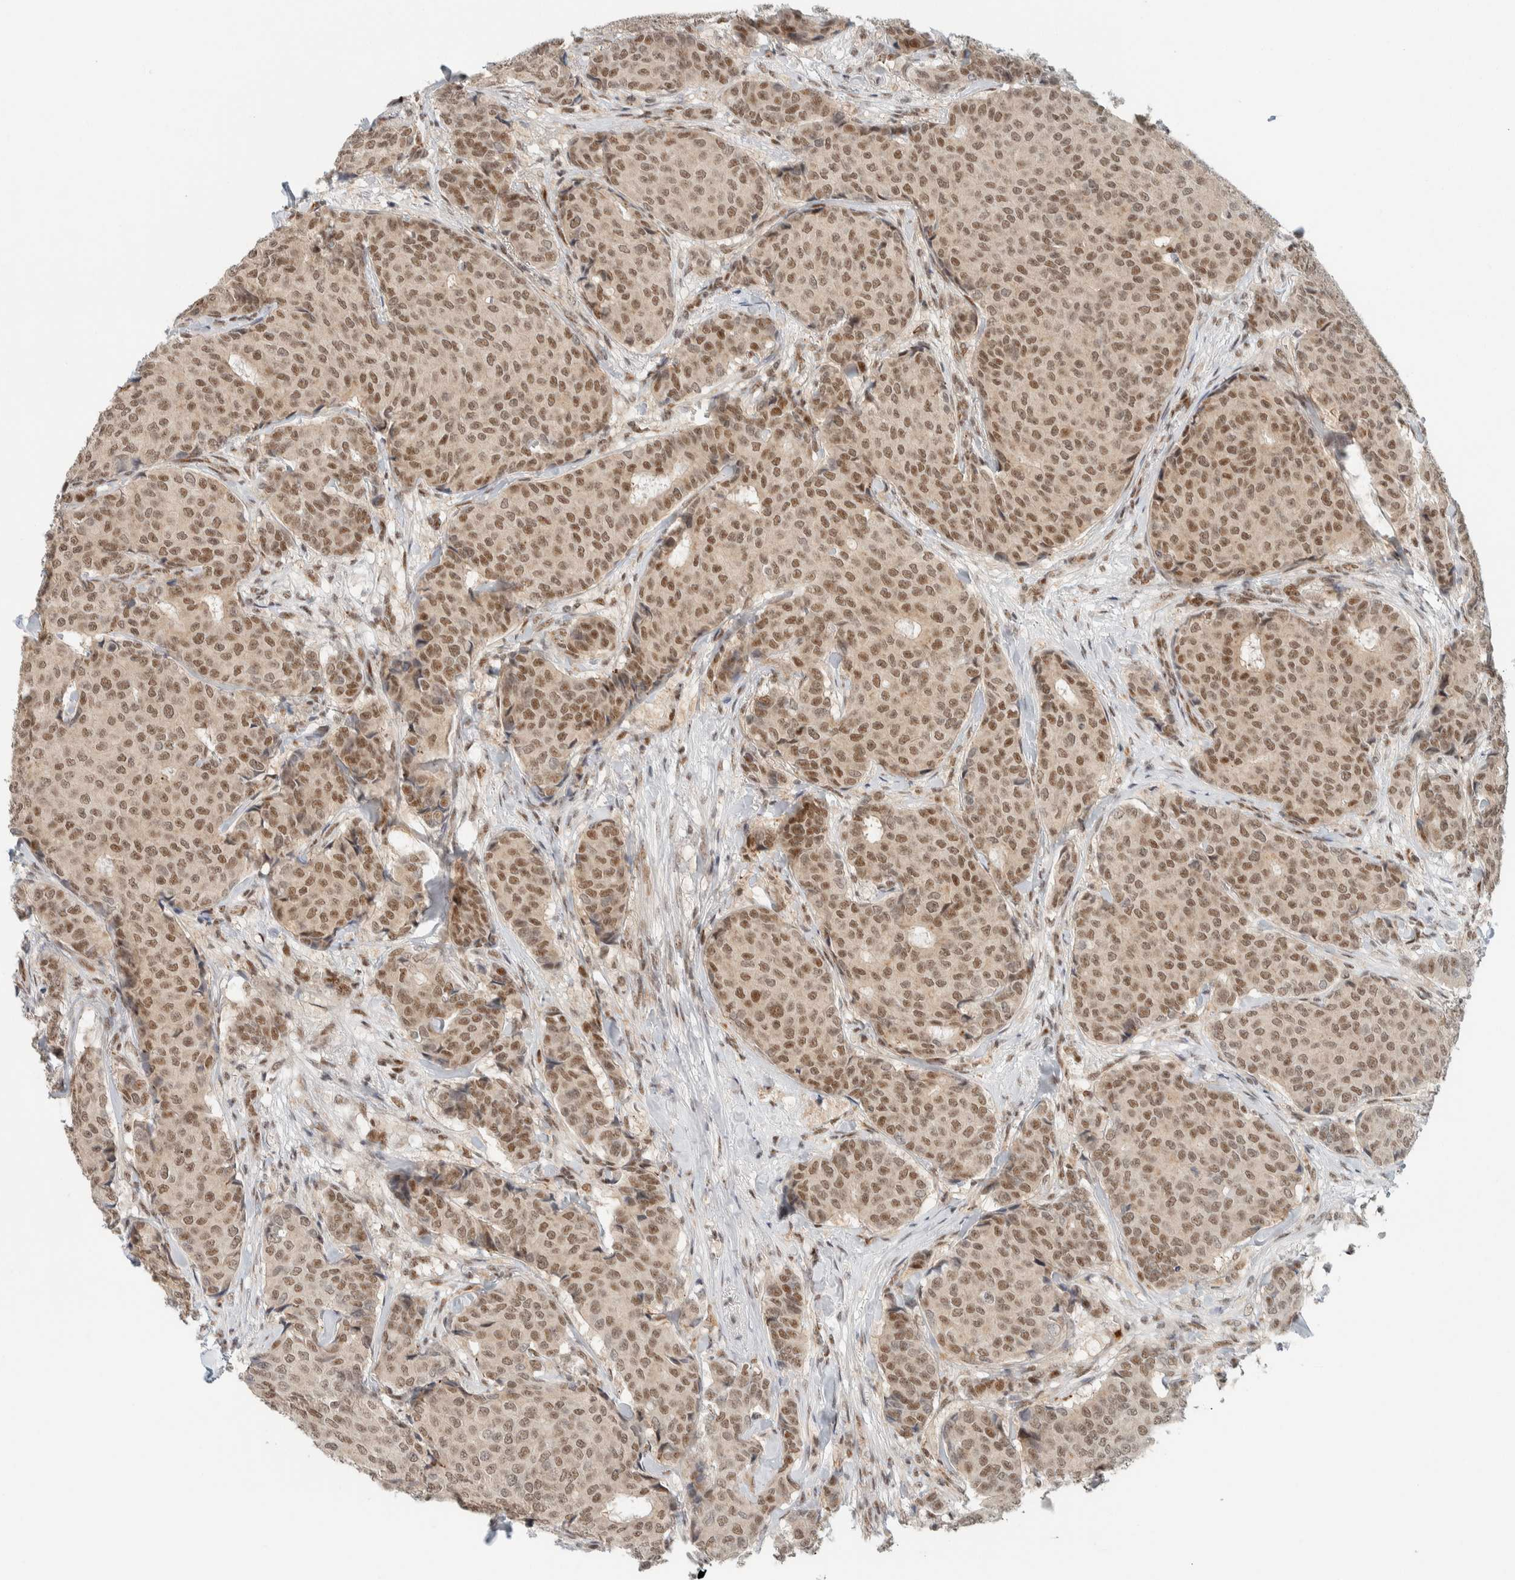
{"staining": {"intensity": "moderate", "quantity": ">75%", "location": "nuclear"}, "tissue": "breast cancer", "cell_type": "Tumor cells", "image_type": "cancer", "snomed": [{"axis": "morphology", "description": "Duct carcinoma"}, {"axis": "topography", "description": "Breast"}], "caption": "Protein staining of breast cancer (invasive ductal carcinoma) tissue demonstrates moderate nuclear expression in about >75% of tumor cells.", "gene": "ZBTB2", "patient": {"sex": "female", "age": 75}}